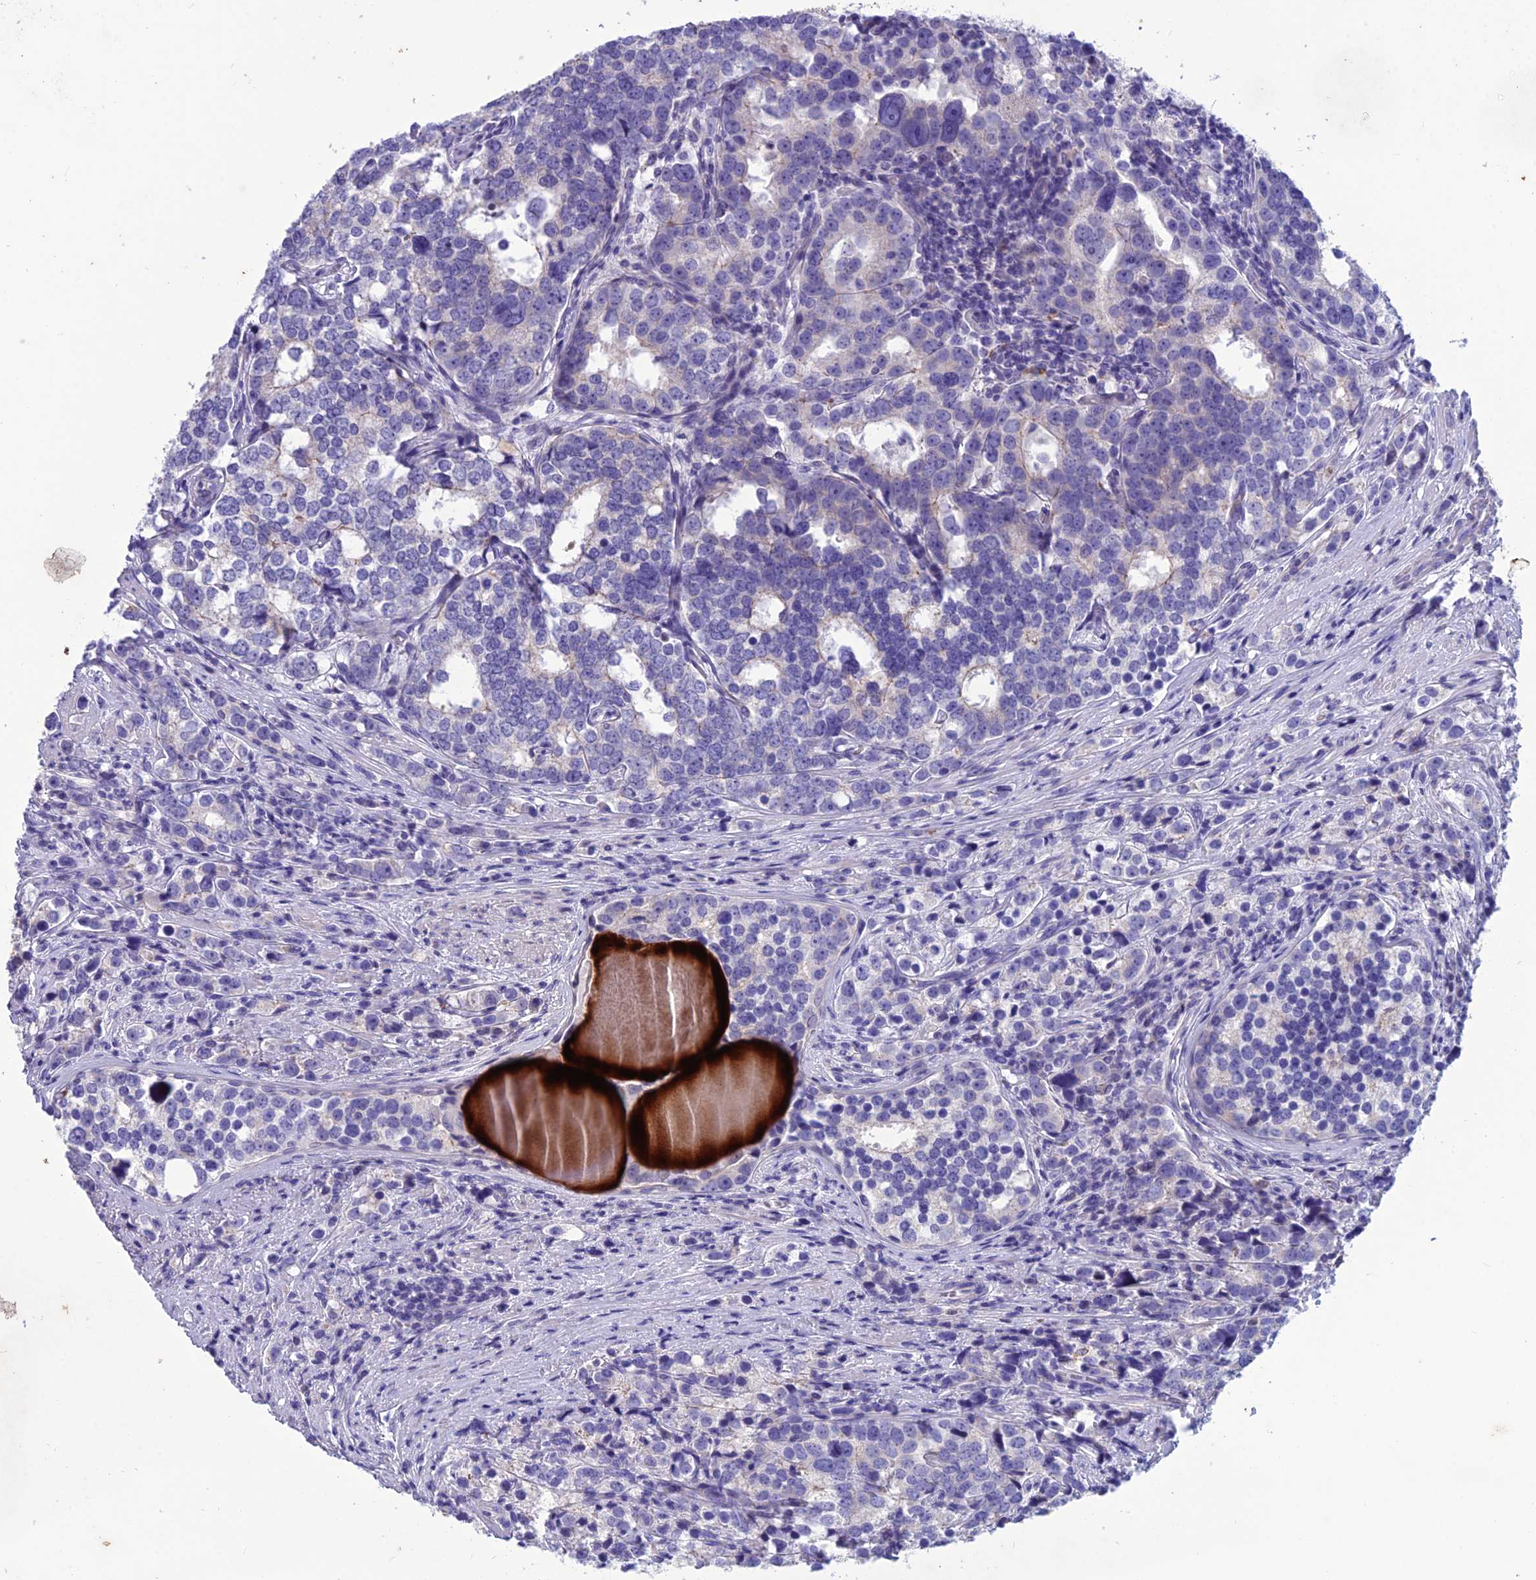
{"staining": {"intensity": "negative", "quantity": "none", "location": "none"}, "tissue": "prostate cancer", "cell_type": "Tumor cells", "image_type": "cancer", "snomed": [{"axis": "morphology", "description": "Adenocarcinoma, High grade"}, {"axis": "topography", "description": "Prostate"}], "caption": "Protein analysis of prostate cancer displays no significant positivity in tumor cells.", "gene": "IFT172", "patient": {"sex": "male", "age": 71}}